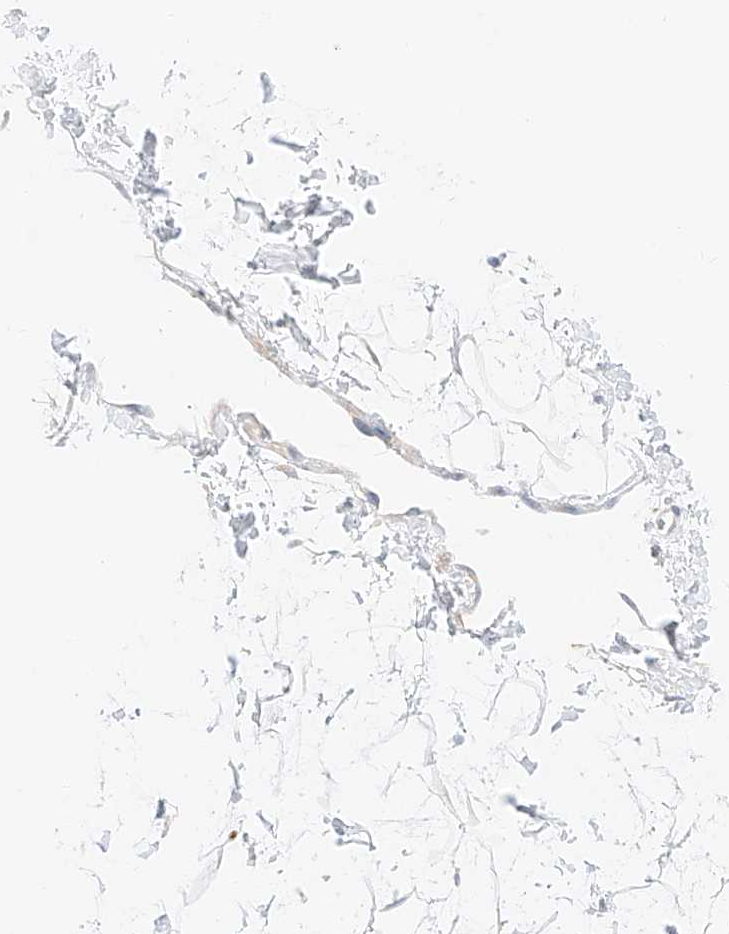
{"staining": {"intensity": "negative", "quantity": "none", "location": "none"}, "tissue": "adipose tissue", "cell_type": "Adipocytes", "image_type": "normal", "snomed": [{"axis": "morphology", "description": "Normal tissue, NOS"}, {"axis": "topography", "description": "Soft tissue"}], "caption": "High power microscopy image of an immunohistochemistry (IHC) photomicrograph of benign adipose tissue, revealing no significant staining in adipocytes.", "gene": "CDCP2", "patient": {"sex": "male", "age": 72}}